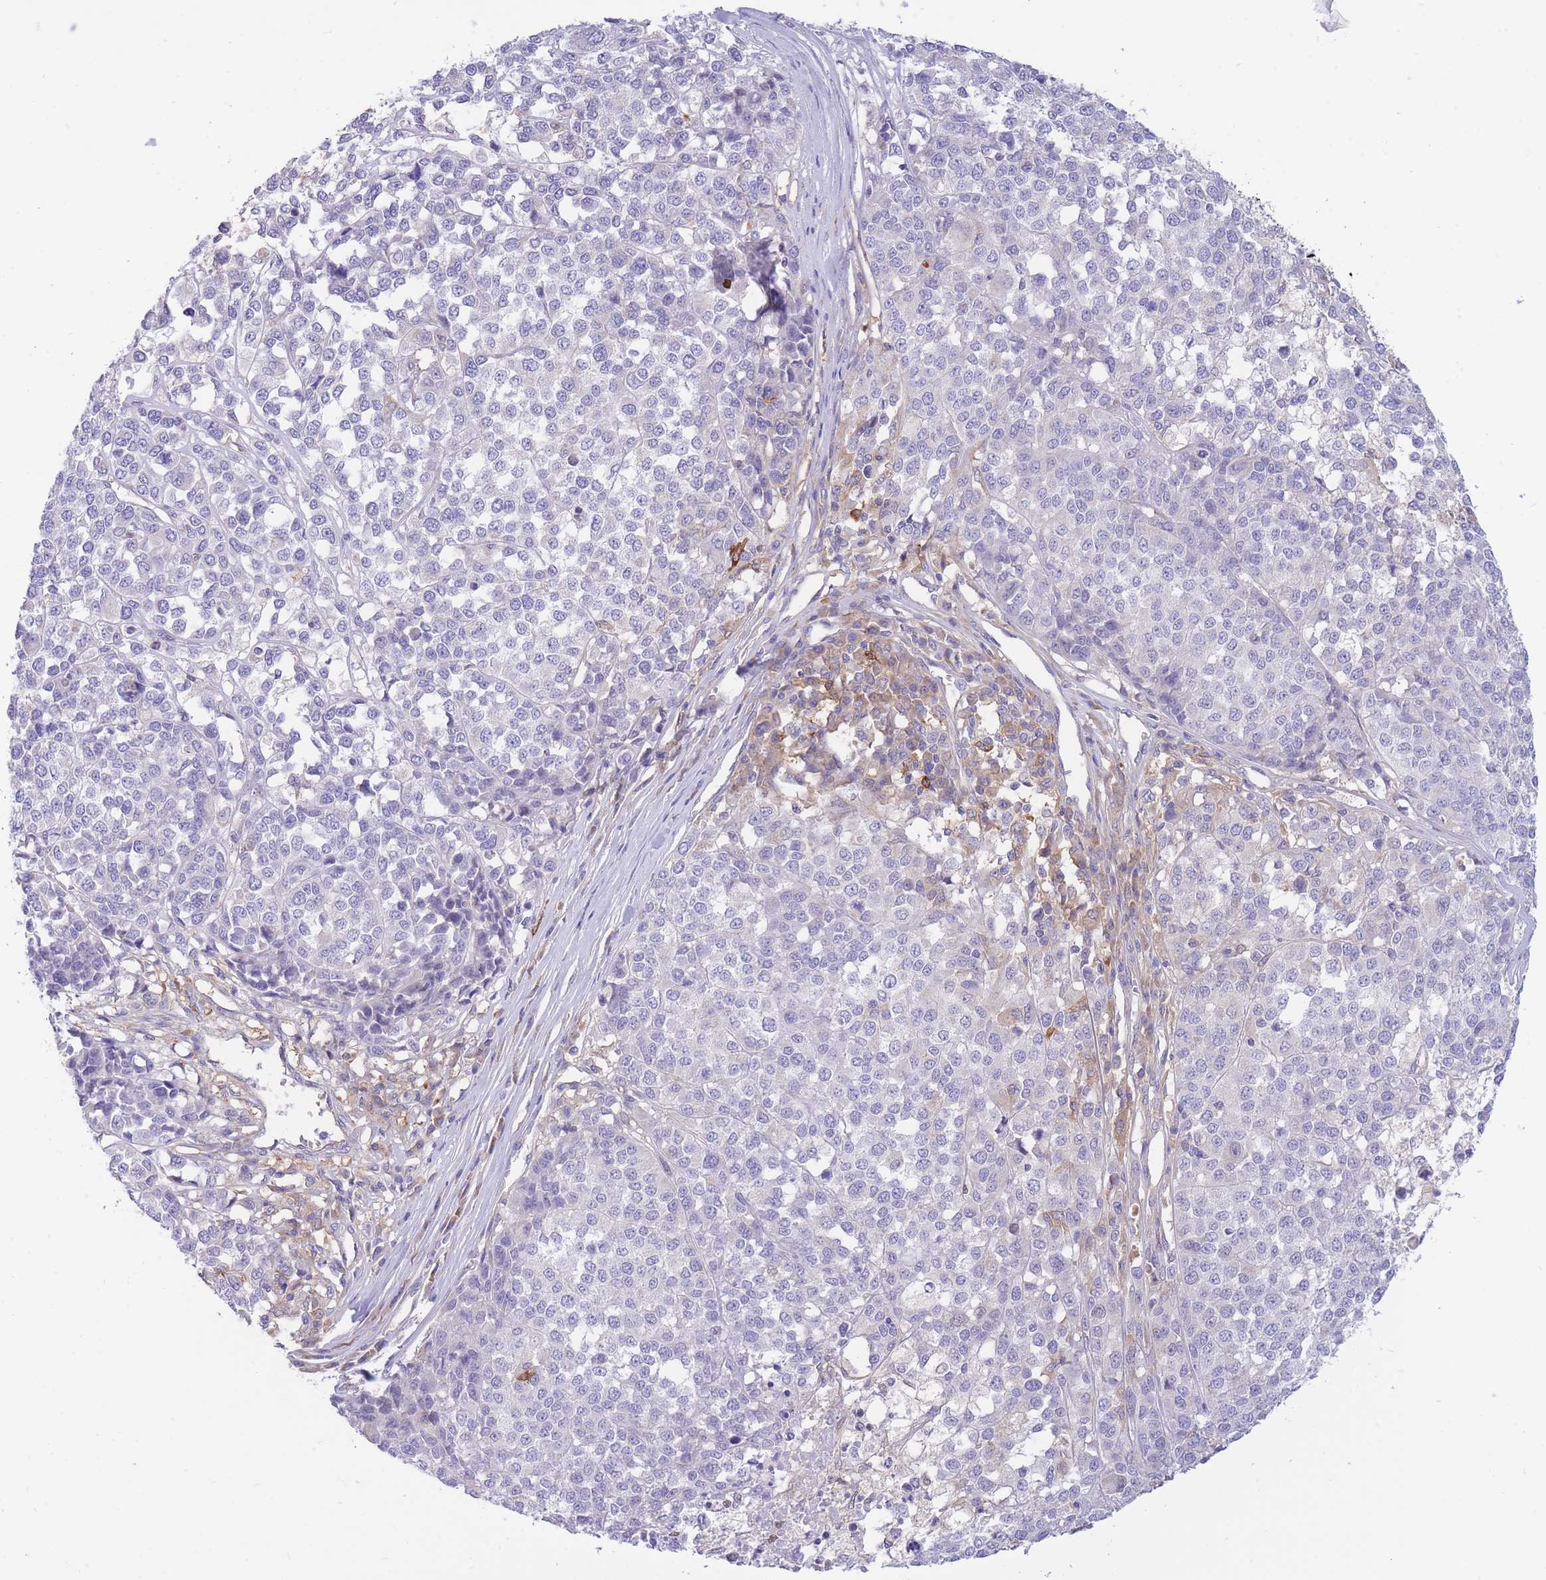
{"staining": {"intensity": "negative", "quantity": "none", "location": "none"}, "tissue": "melanoma", "cell_type": "Tumor cells", "image_type": "cancer", "snomed": [{"axis": "morphology", "description": "Malignant melanoma, Metastatic site"}, {"axis": "topography", "description": "Lymph node"}], "caption": "Immunohistochemical staining of malignant melanoma (metastatic site) demonstrates no significant positivity in tumor cells.", "gene": "NAMPT", "patient": {"sex": "male", "age": 44}}